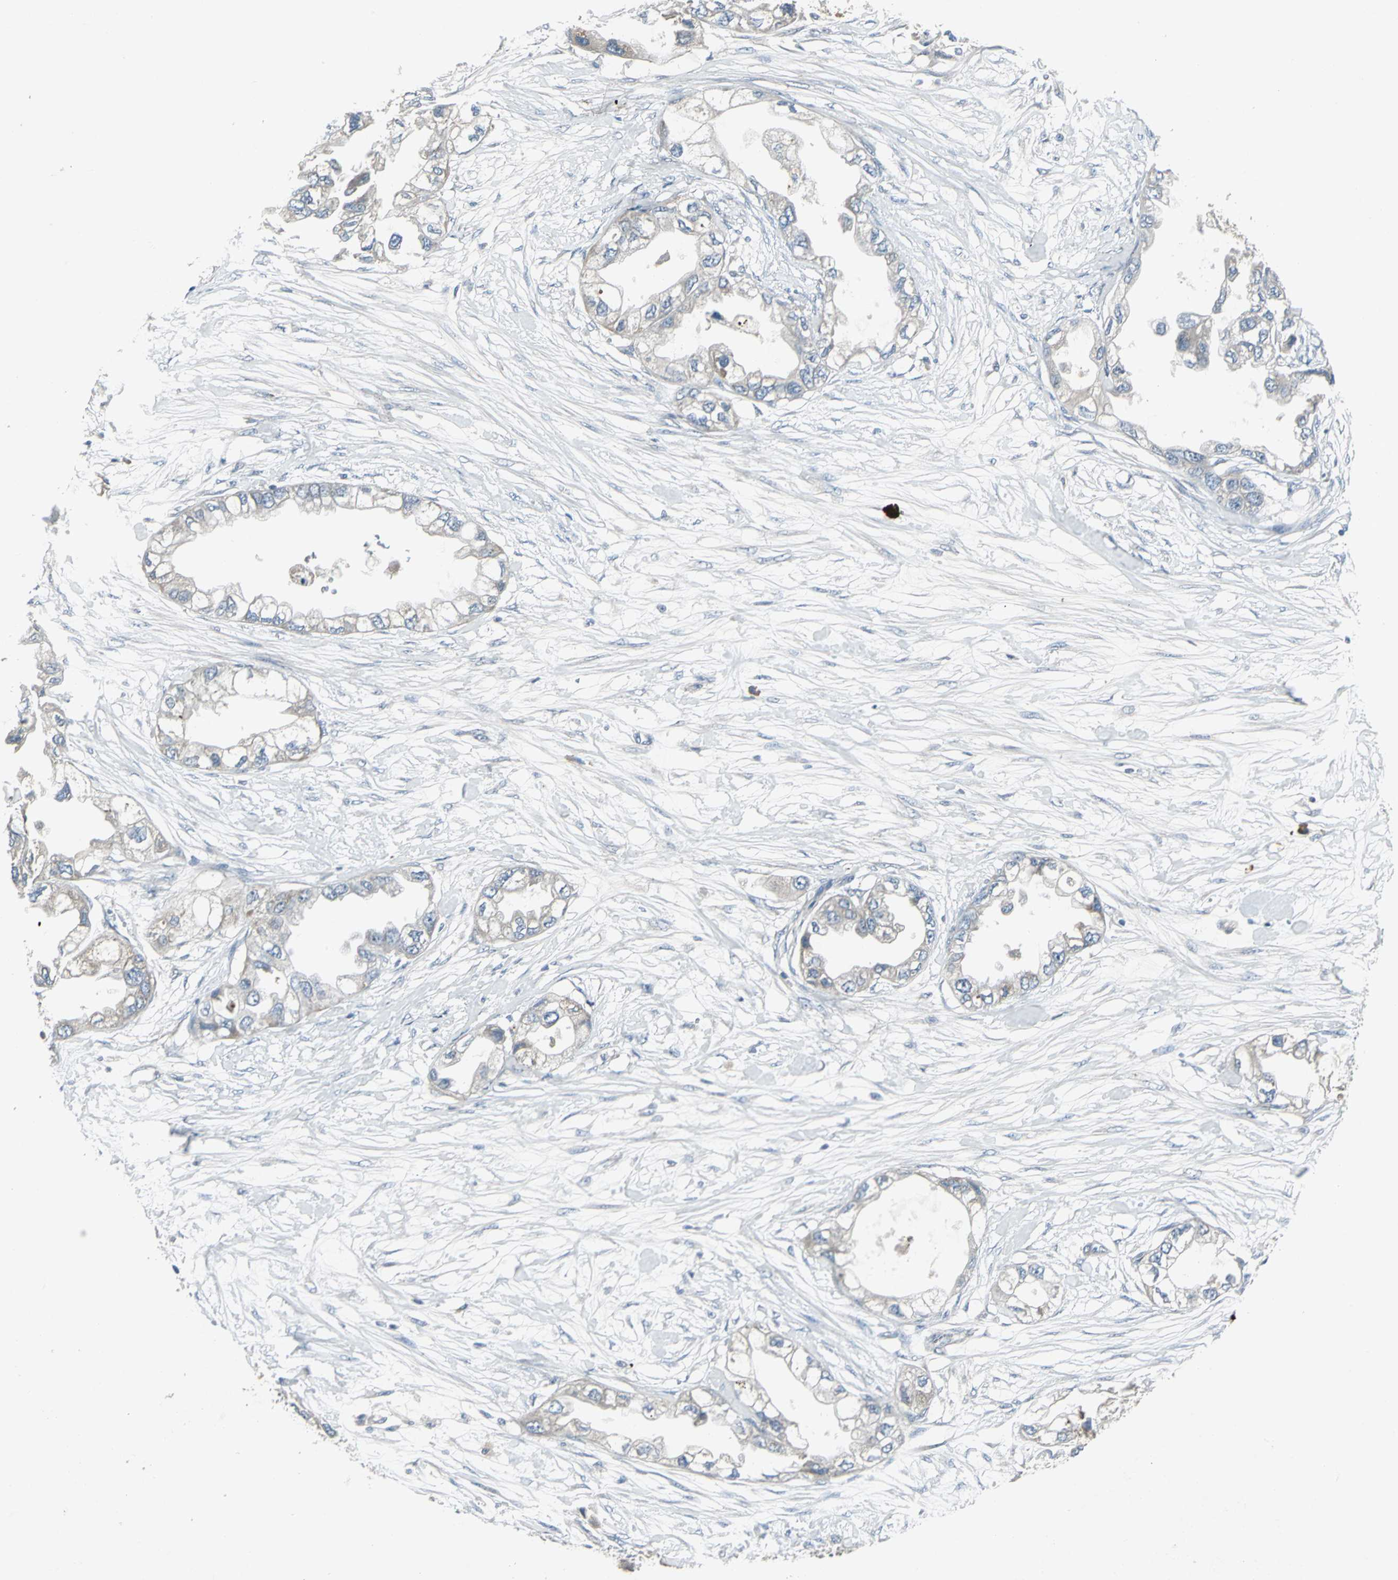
{"staining": {"intensity": "weak", "quantity": "25%-75%", "location": "cytoplasmic/membranous"}, "tissue": "endometrial cancer", "cell_type": "Tumor cells", "image_type": "cancer", "snomed": [{"axis": "morphology", "description": "Adenocarcinoma, NOS"}, {"axis": "topography", "description": "Endometrium"}], "caption": "DAB immunohistochemical staining of human adenocarcinoma (endometrial) exhibits weak cytoplasmic/membranous protein staining in about 25%-75% of tumor cells.", "gene": "SLC2A13", "patient": {"sex": "female", "age": 67}}